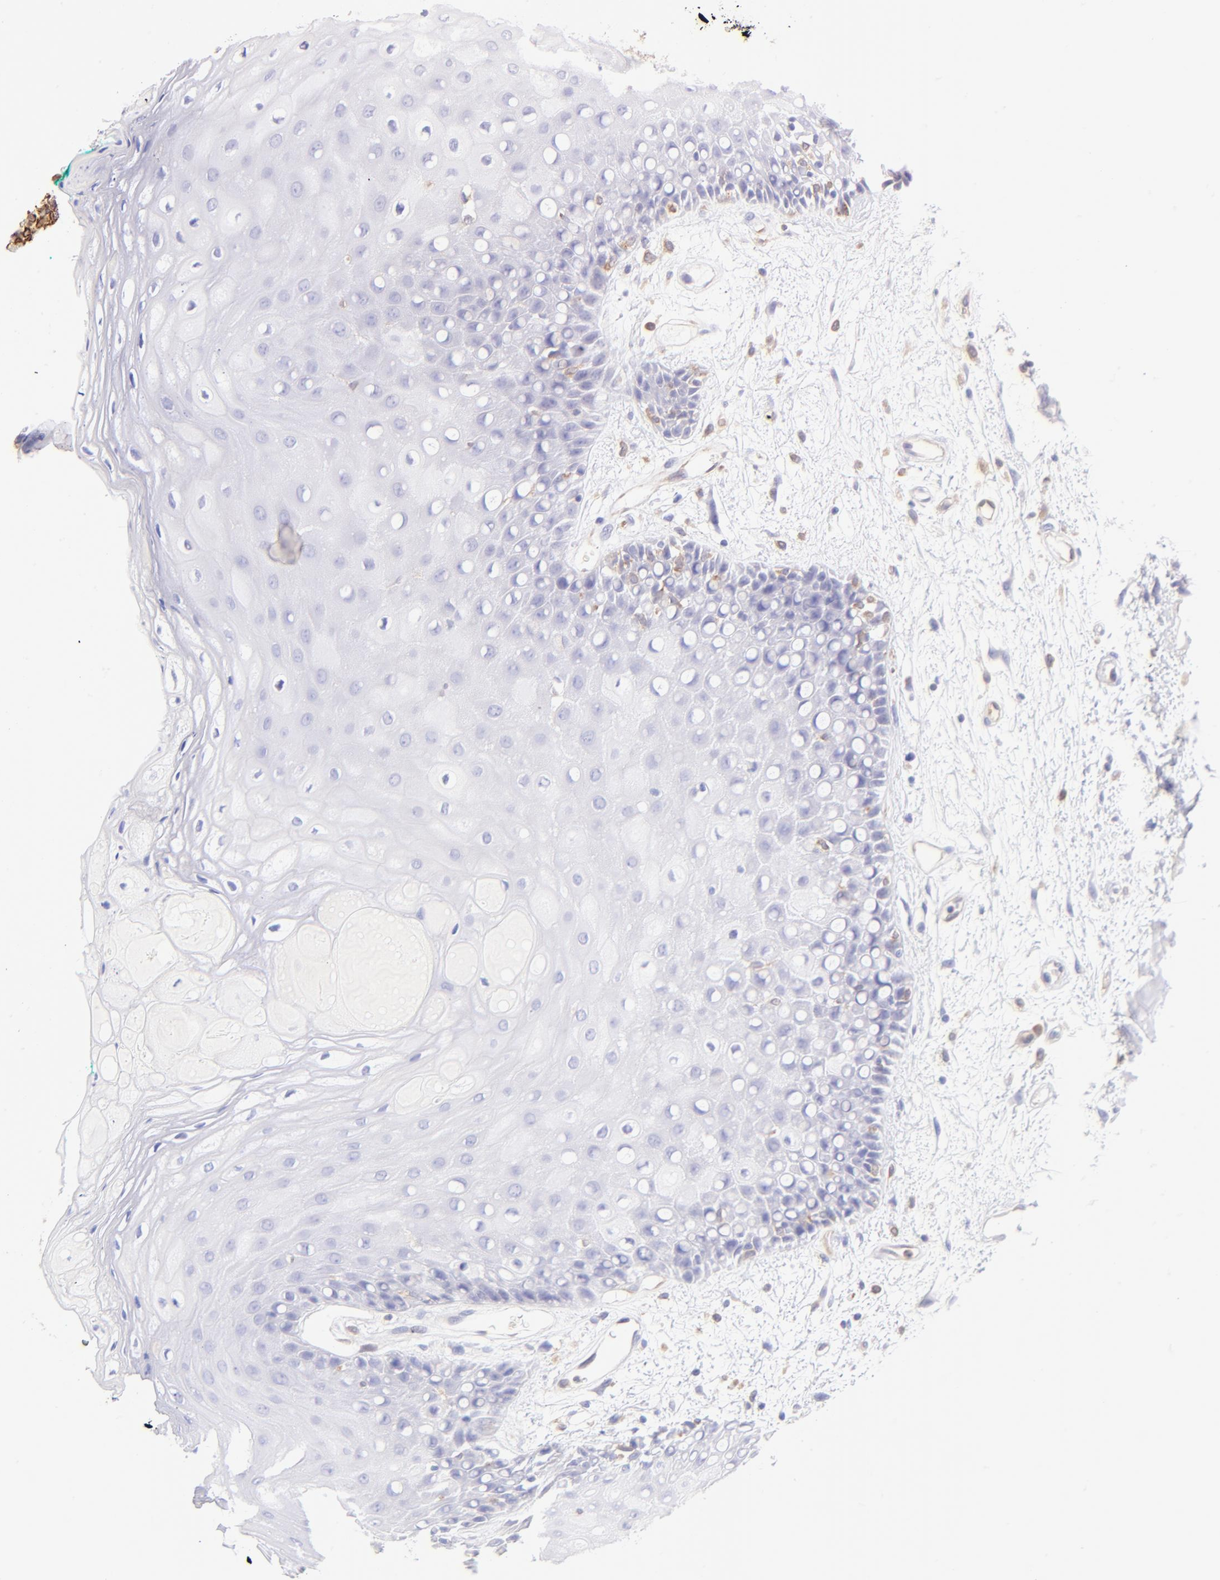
{"staining": {"intensity": "negative", "quantity": "none", "location": "none"}, "tissue": "oral mucosa", "cell_type": "Squamous epithelial cells", "image_type": "normal", "snomed": [{"axis": "morphology", "description": "Normal tissue, NOS"}, {"axis": "morphology", "description": "Squamous cell carcinoma, NOS"}, {"axis": "topography", "description": "Skeletal muscle"}, {"axis": "topography", "description": "Oral tissue"}, {"axis": "topography", "description": "Head-Neck"}], "caption": "Squamous epithelial cells show no significant protein expression in benign oral mucosa. (Brightfield microscopy of DAB (3,3'-diaminobenzidine) immunohistochemistry at high magnification).", "gene": "IRAG2", "patient": {"sex": "female", "age": 84}}